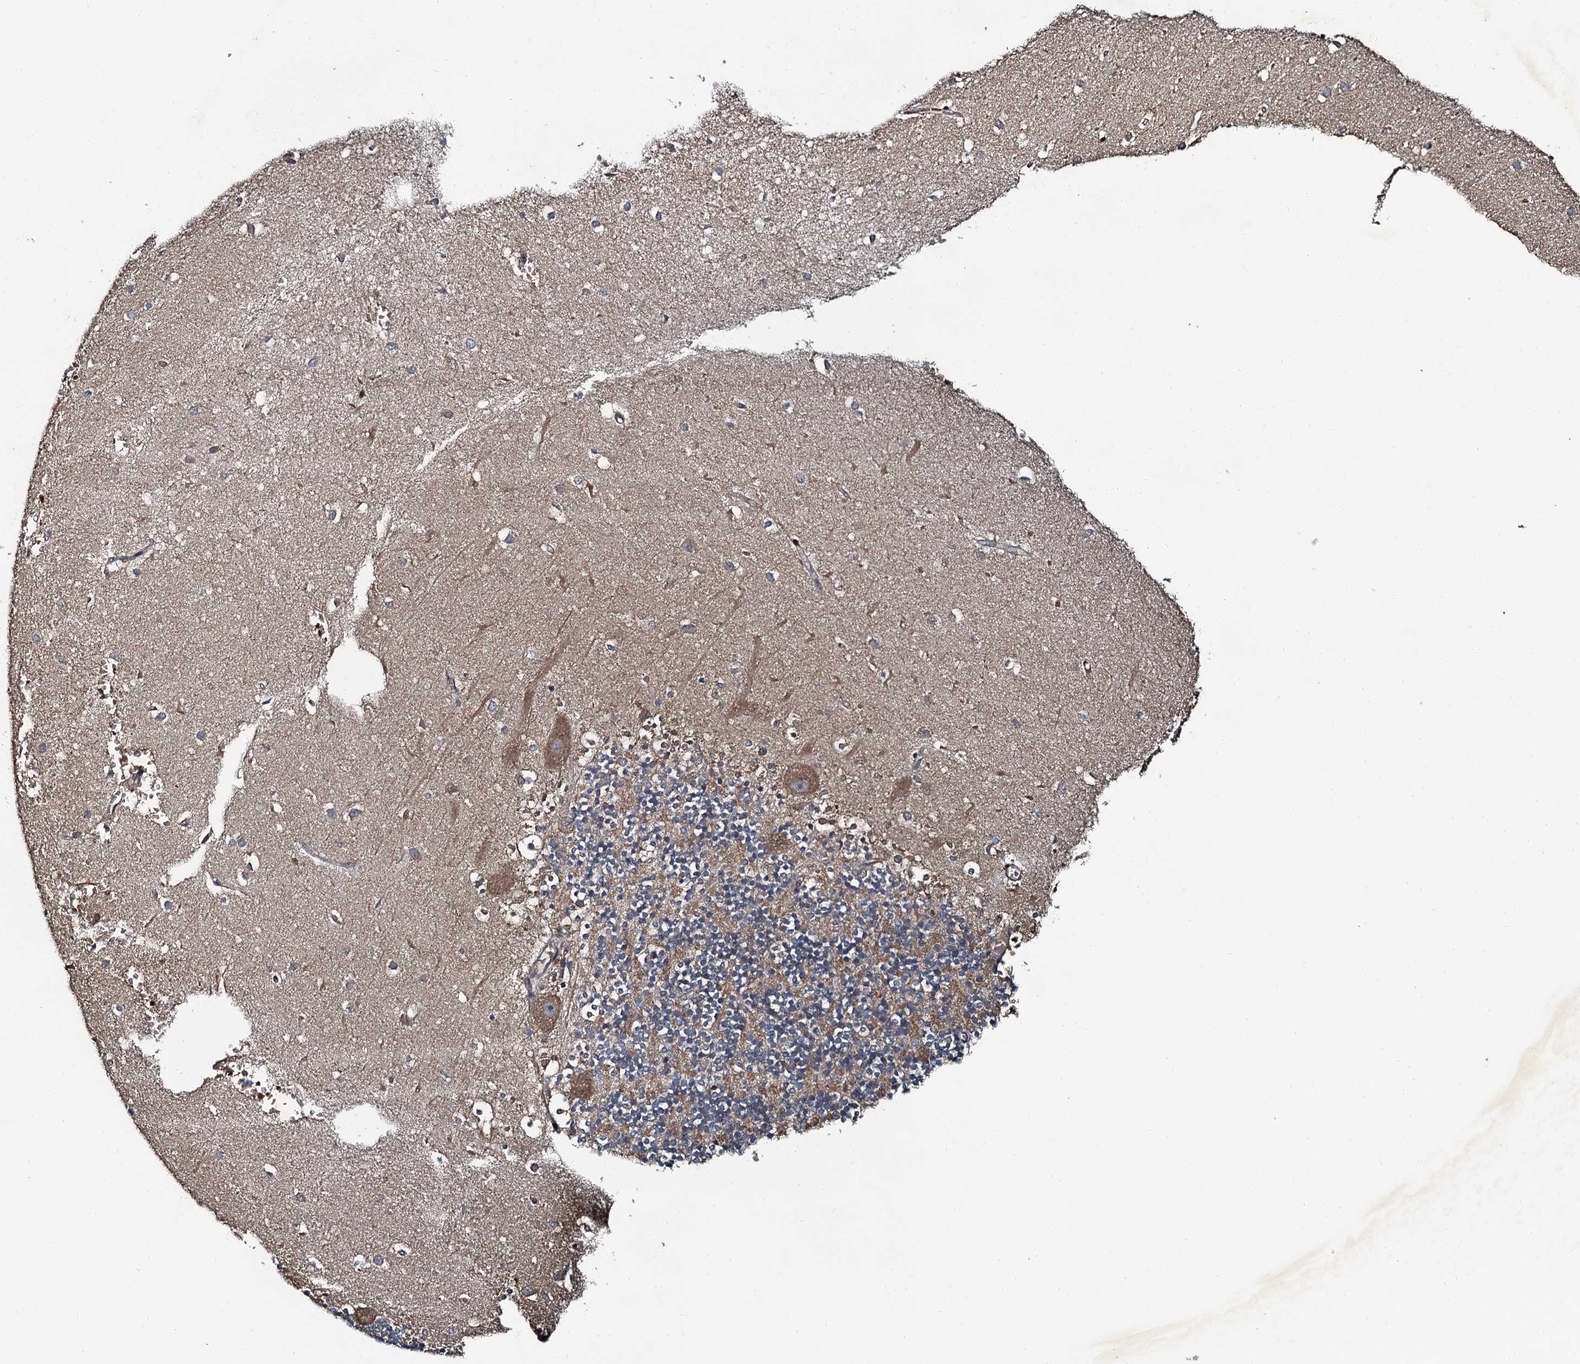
{"staining": {"intensity": "weak", "quantity": "25%-75%", "location": "cytoplasmic/membranous"}, "tissue": "cerebellum", "cell_type": "Cells in granular layer", "image_type": "normal", "snomed": [{"axis": "morphology", "description": "Normal tissue, NOS"}, {"axis": "topography", "description": "Cerebellum"}], "caption": "Cerebellum was stained to show a protein in brown. There is low levels of weak cytoplasmic/membranous expression in approximately 25%-75% of cells in granular layer. Using DAB (brown) and hematoxylin (blue) stains, captured at high magnification using brightfield microscopy.", "gene": "SNX32", "patient": {"sex": "male", "age": 54}}